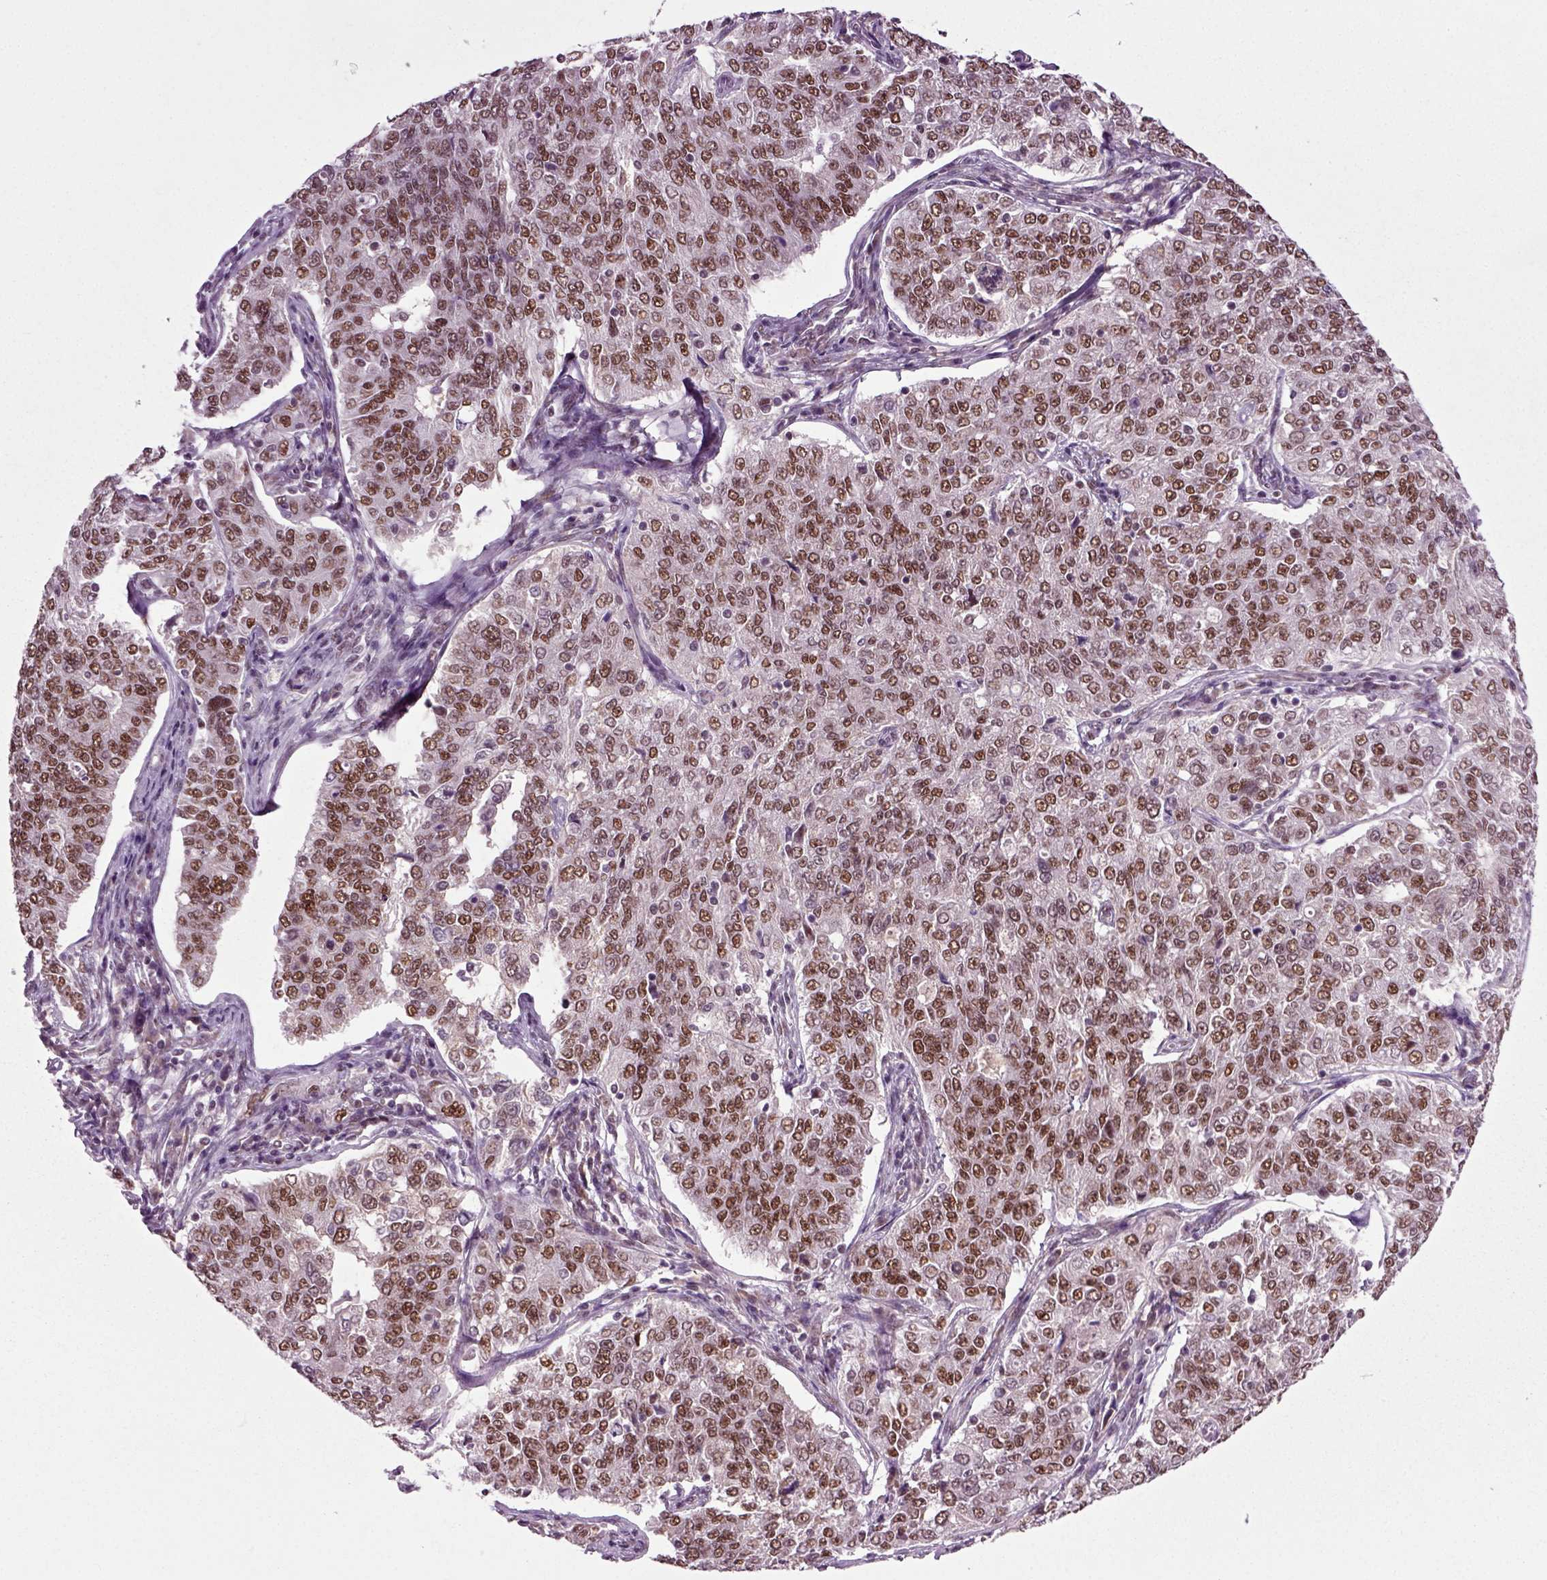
{"staining": {"intensity": "strong", "quantity": ">75%", "location": "nuclear"}, "tissue": "endometrial cancer", "cell_type": "Tumor cells", "image_type": "cancer", "snomed": [{"axis": "morphology", "description": "Adenocarcinoma, NOS"}, {"axis": "topography", "description": "Endometrium"}], "caption": "Strong nuclear staining is seen in approximately >75% of tumor cells in endometrial cancer (adenocarcinoma). (DAB IHC, brown staining for protein, blue staining for nuclei).", "gene": "RCOR3", "patient": {"sex": "female", "age": 43}}